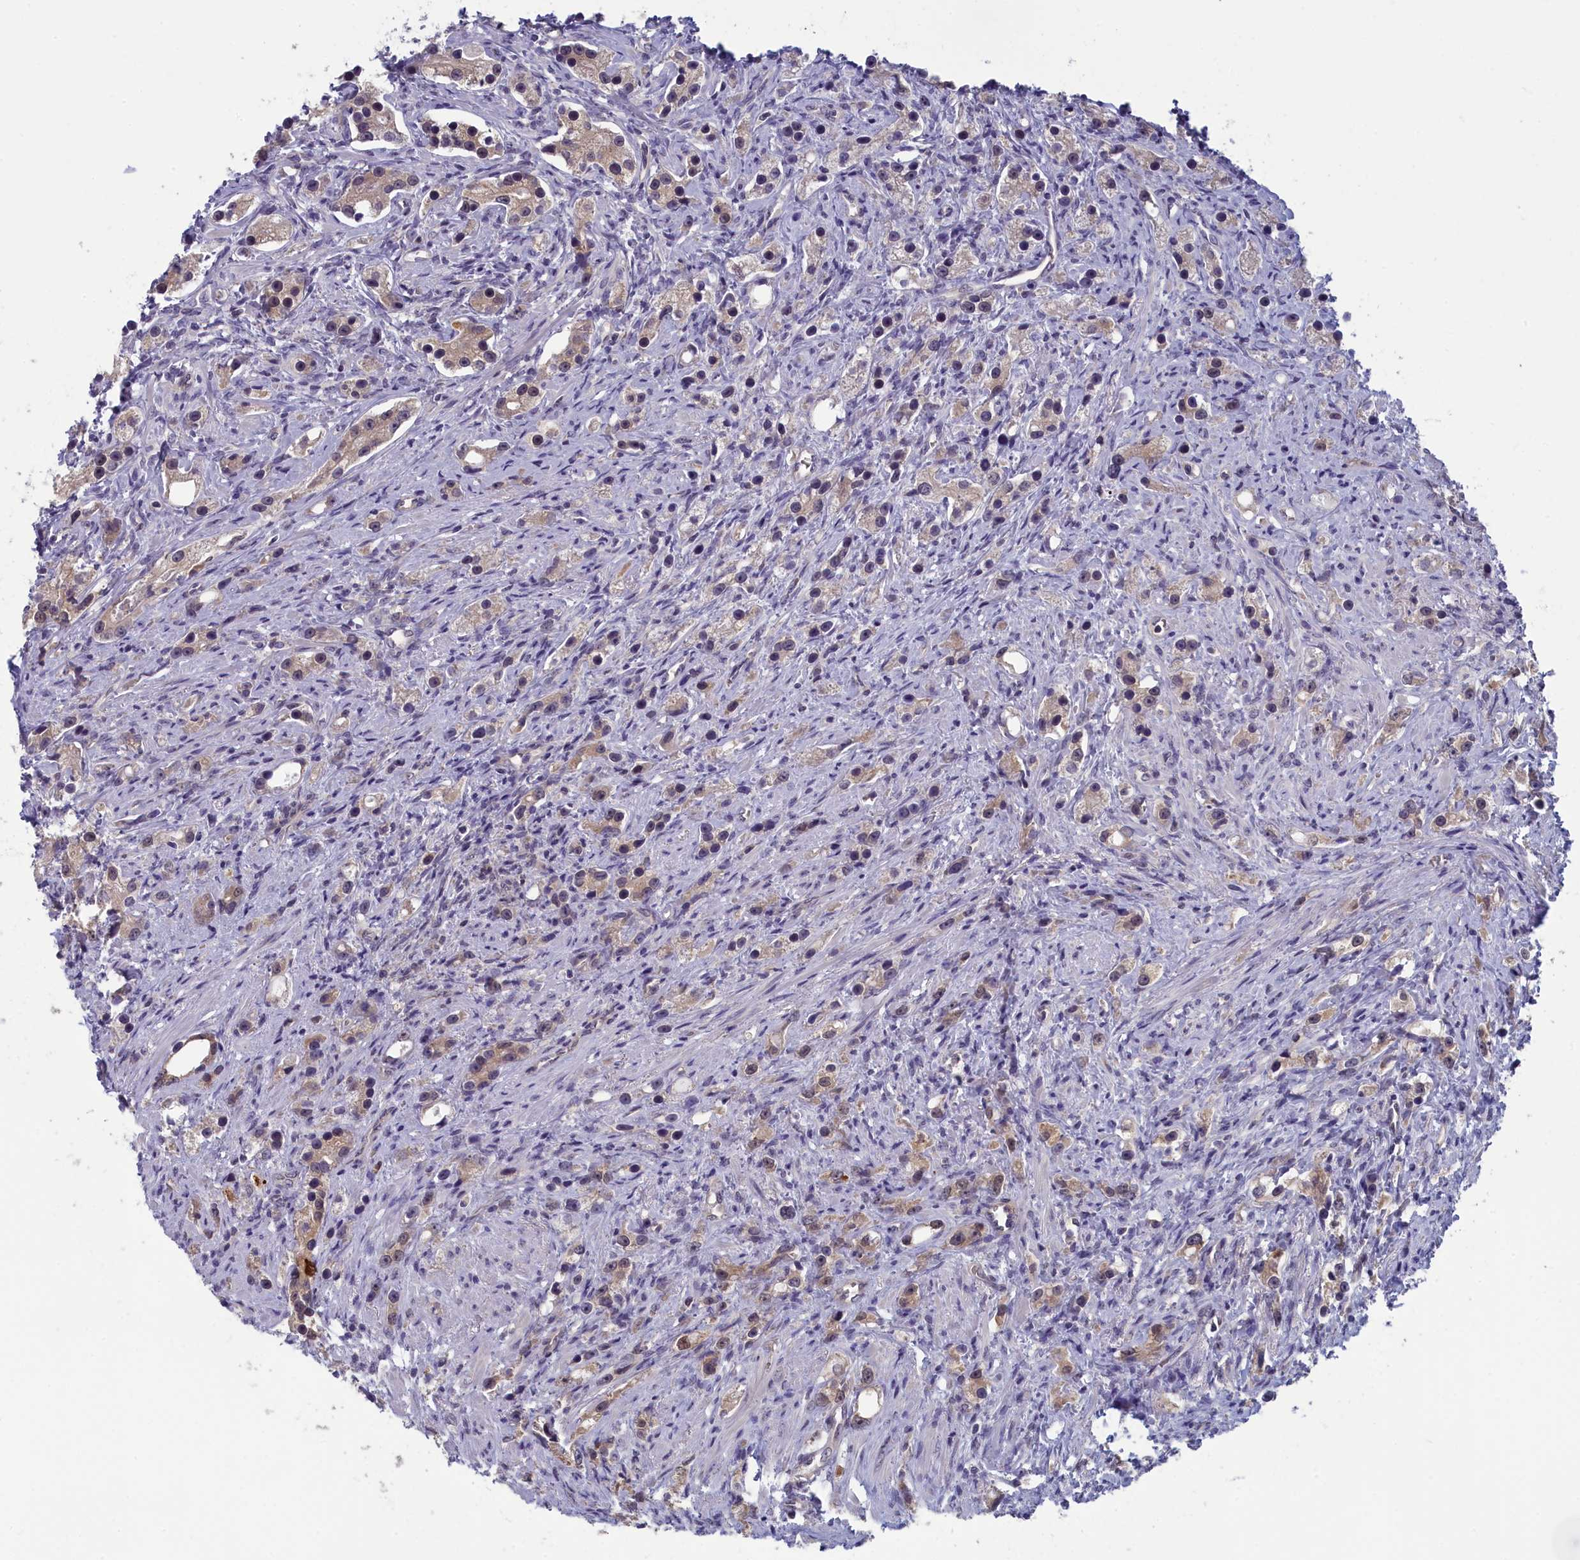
{"staining": {"intensity": "moderate", "quantity": ">75%", "location": "cytoplasmic/membranous,nuclear"}, "tissue": "prostate cancer", "cell_type": "Tumor cells", "image_type": "cancer", "snomed": [{"axis": "morphology", "description": "Adenocarcinoma, High grade"}, {"axis": "topography", "description": "Prostate"}], "caption": "Tumor cells exhibit medium levels of moderate cytoplasmic/membranous and nuclear expression in about >75% of cells in human prostate cancer.", "gene": "MRI1", "patient": {"sex": "male", "age": 63}}